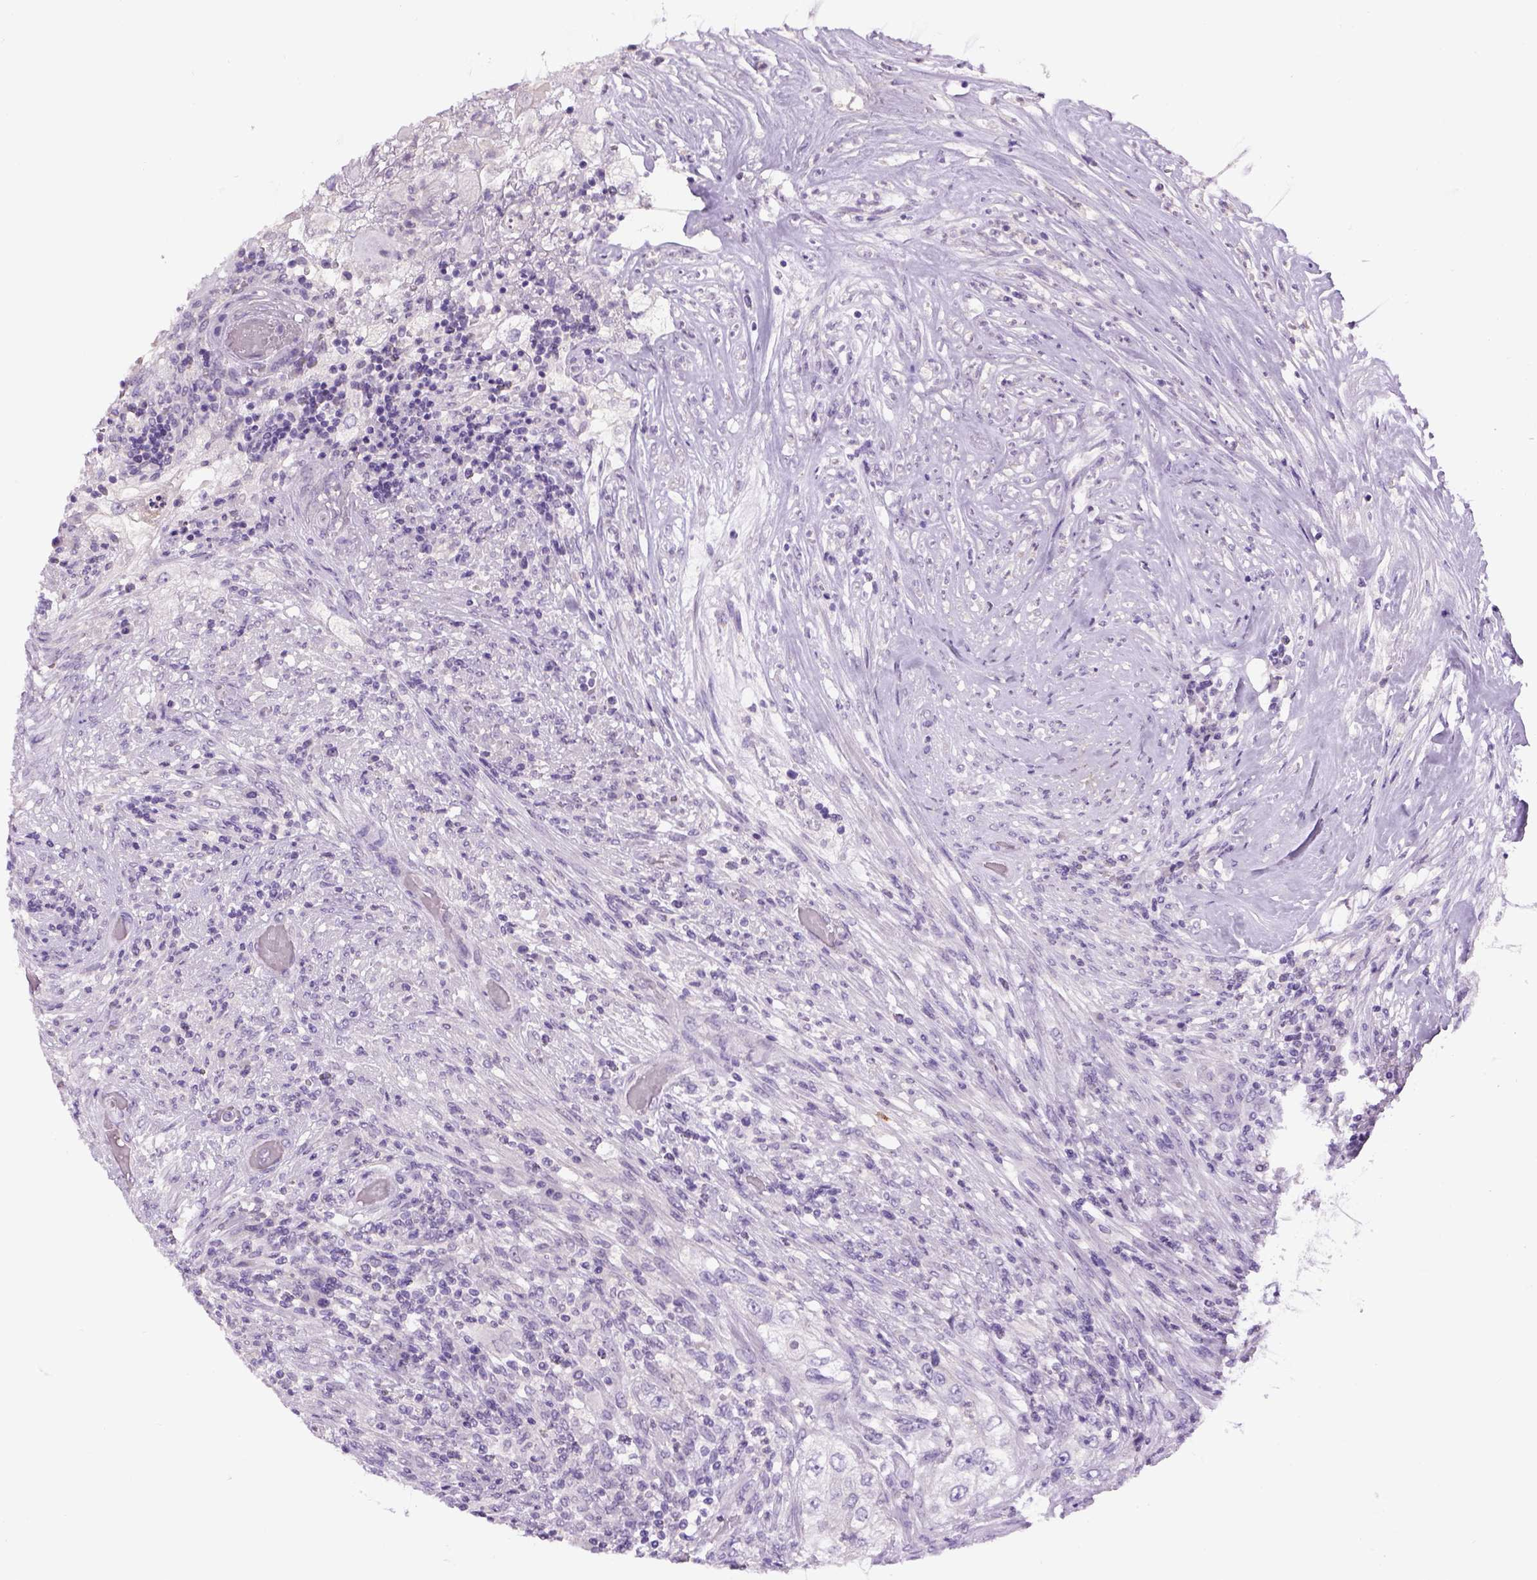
{"staining": {"intensity": "negative", "quantity": "none", "location": "none"}, "tissue": "urothelial cancer", "cell_type": "Tumor cells", "image_type": "cancer", "snomed": [{"axis": "morphology", "description": "Urothelial carcinoma, High grade"}, {"axis": "topography", "description": "Urinary bladder"}], "caption": "Immunohistochemistry (IHC) photomicrograph of human high-grade urothelial carcinoma stained for a protein (brown), which reveals no positivity in tumor cells.", "gene": "DBH", "patient": {"sex": "female", "age": 60}}